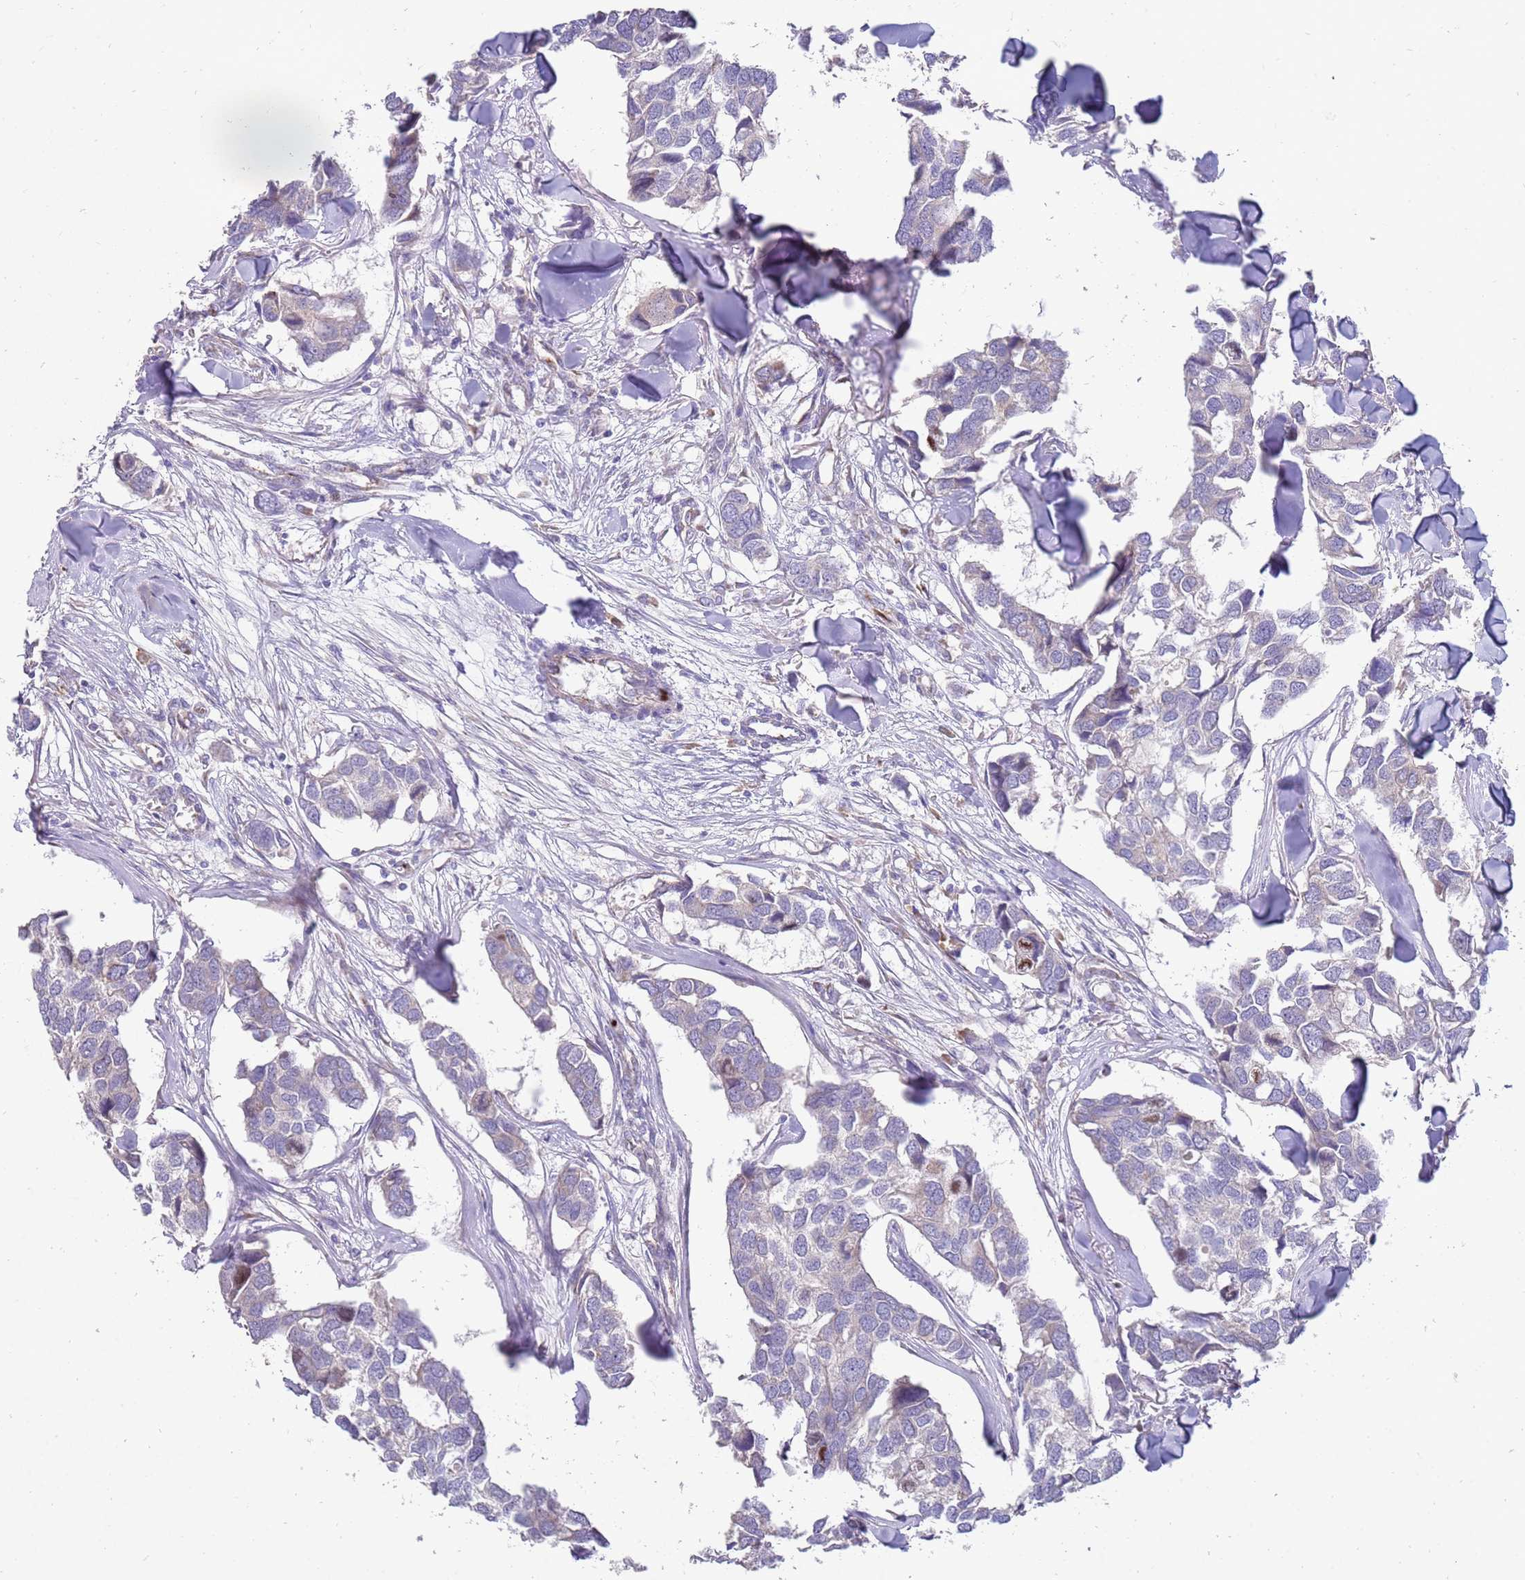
{"staining": {"intensity": "negative", "quantity": "none", "location": "none"}, "tissue": "breast cancer", "cell_type": "Tumor cells", "image_type": "cancer", "snomed": [{"axis": "morphology", "description": "Duct carcinoma"}, {"axis": "topography", "description": "Breast"}], "caption": "Immunohistochemistry image of breast cancer stained for a protein (brown), which demonstrates no staining in tumor cells.", "gene": "NMUR2", "patient": {"sex": "female", "age": 83}}